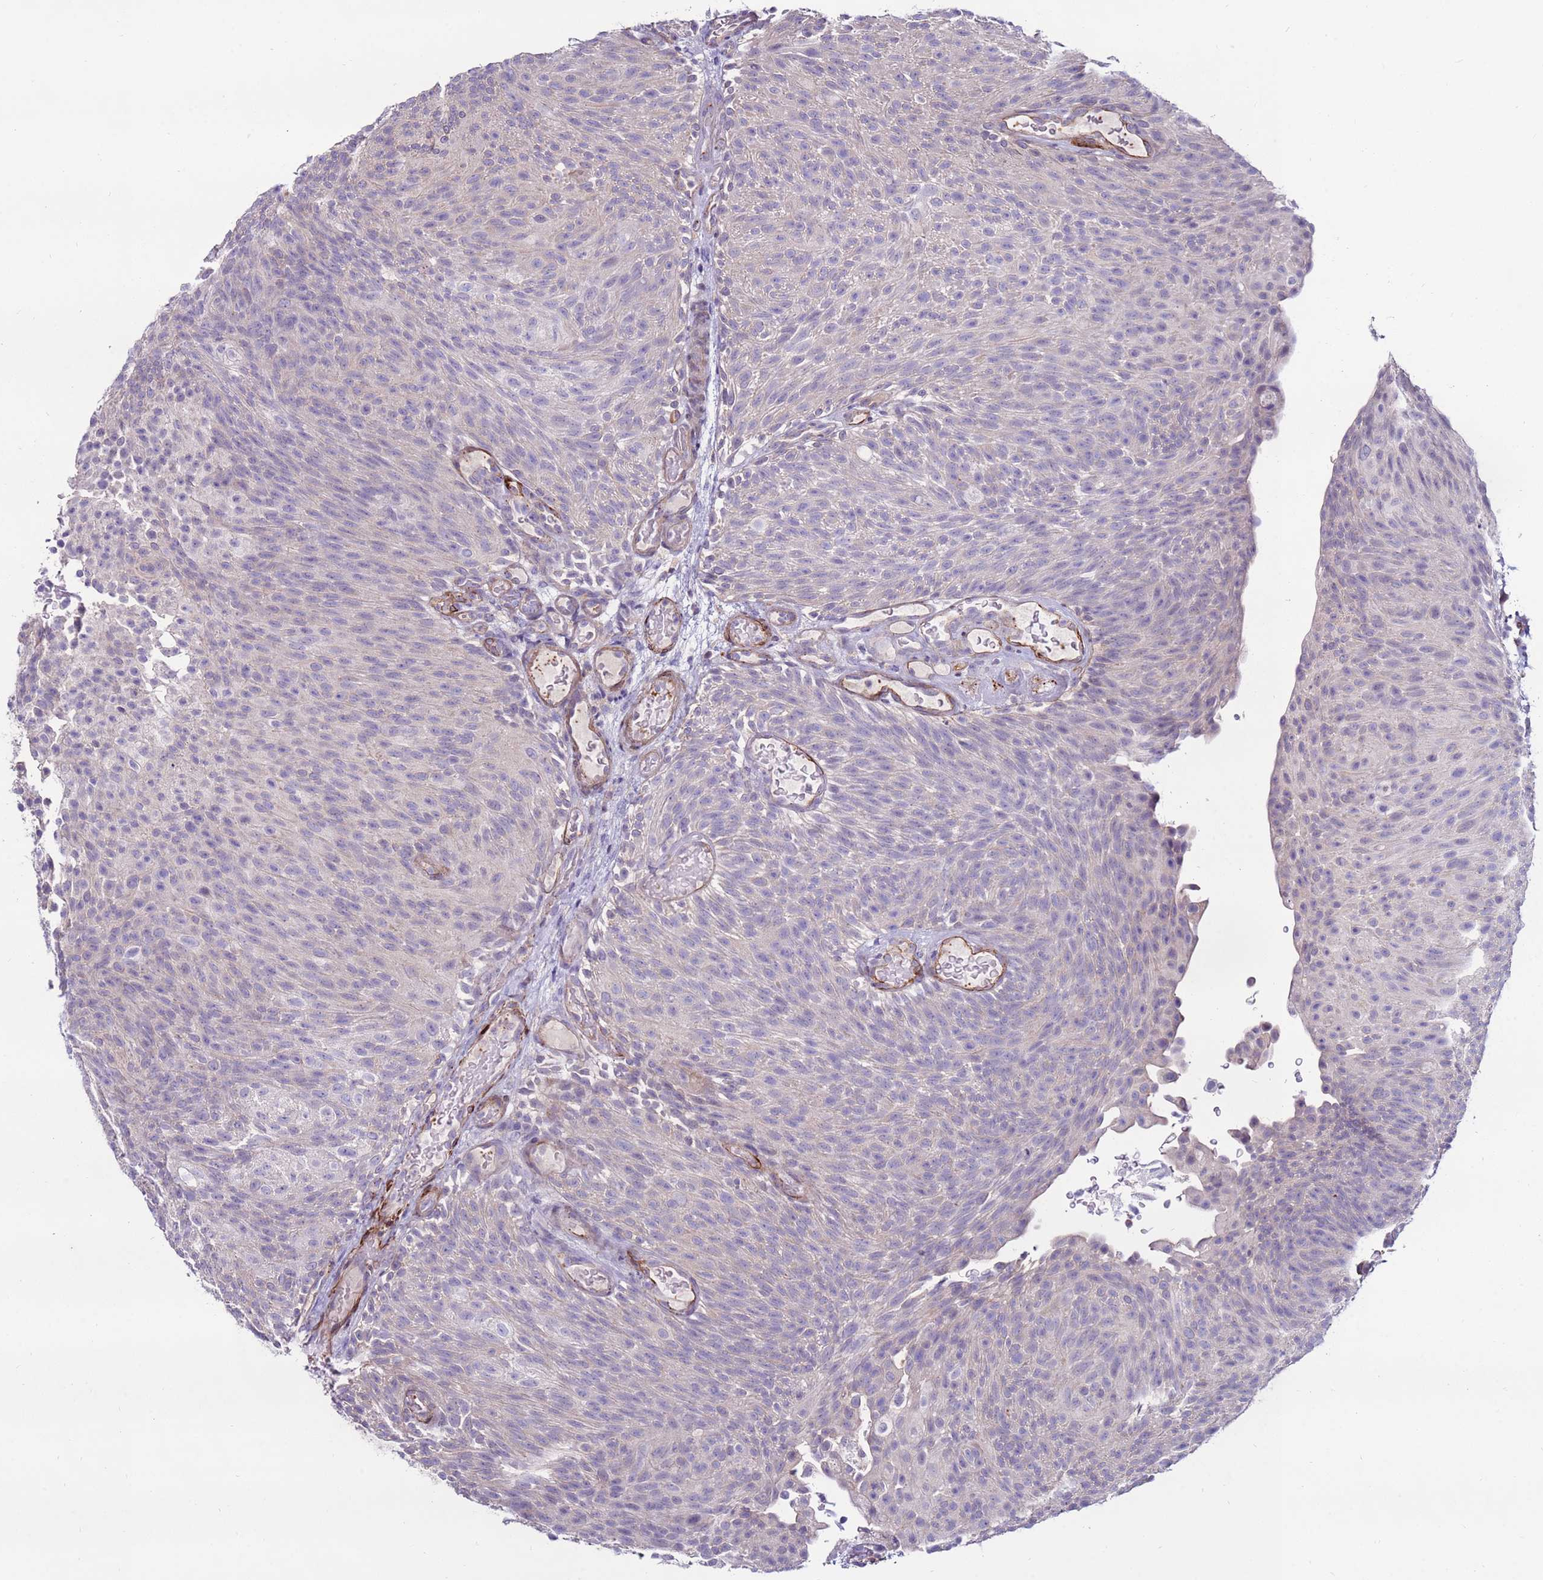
{"staining": {"intensity": "negative", "quantity": "none", "location": "none"}, "tissue": "urothelial cancer", "cell_type": "Tumor cells", "image_type": "cancer", "snomed": [{"axis": "morphology", "description": "Urothelial carcinoma, Low grade"}, {"axis": "topography", "description": "Urinary bladder"}], "caption": "Immunohistochemistry histopathology image of neoplastic tissue: urothelial carcinoma (low-grade) stained with DAB (3,3'-diaminobenzidine) exhibits no significant protein expression in tumor cells.", "gene": "CLEC4M", "patient": {"sex": "male", "age": 78}}